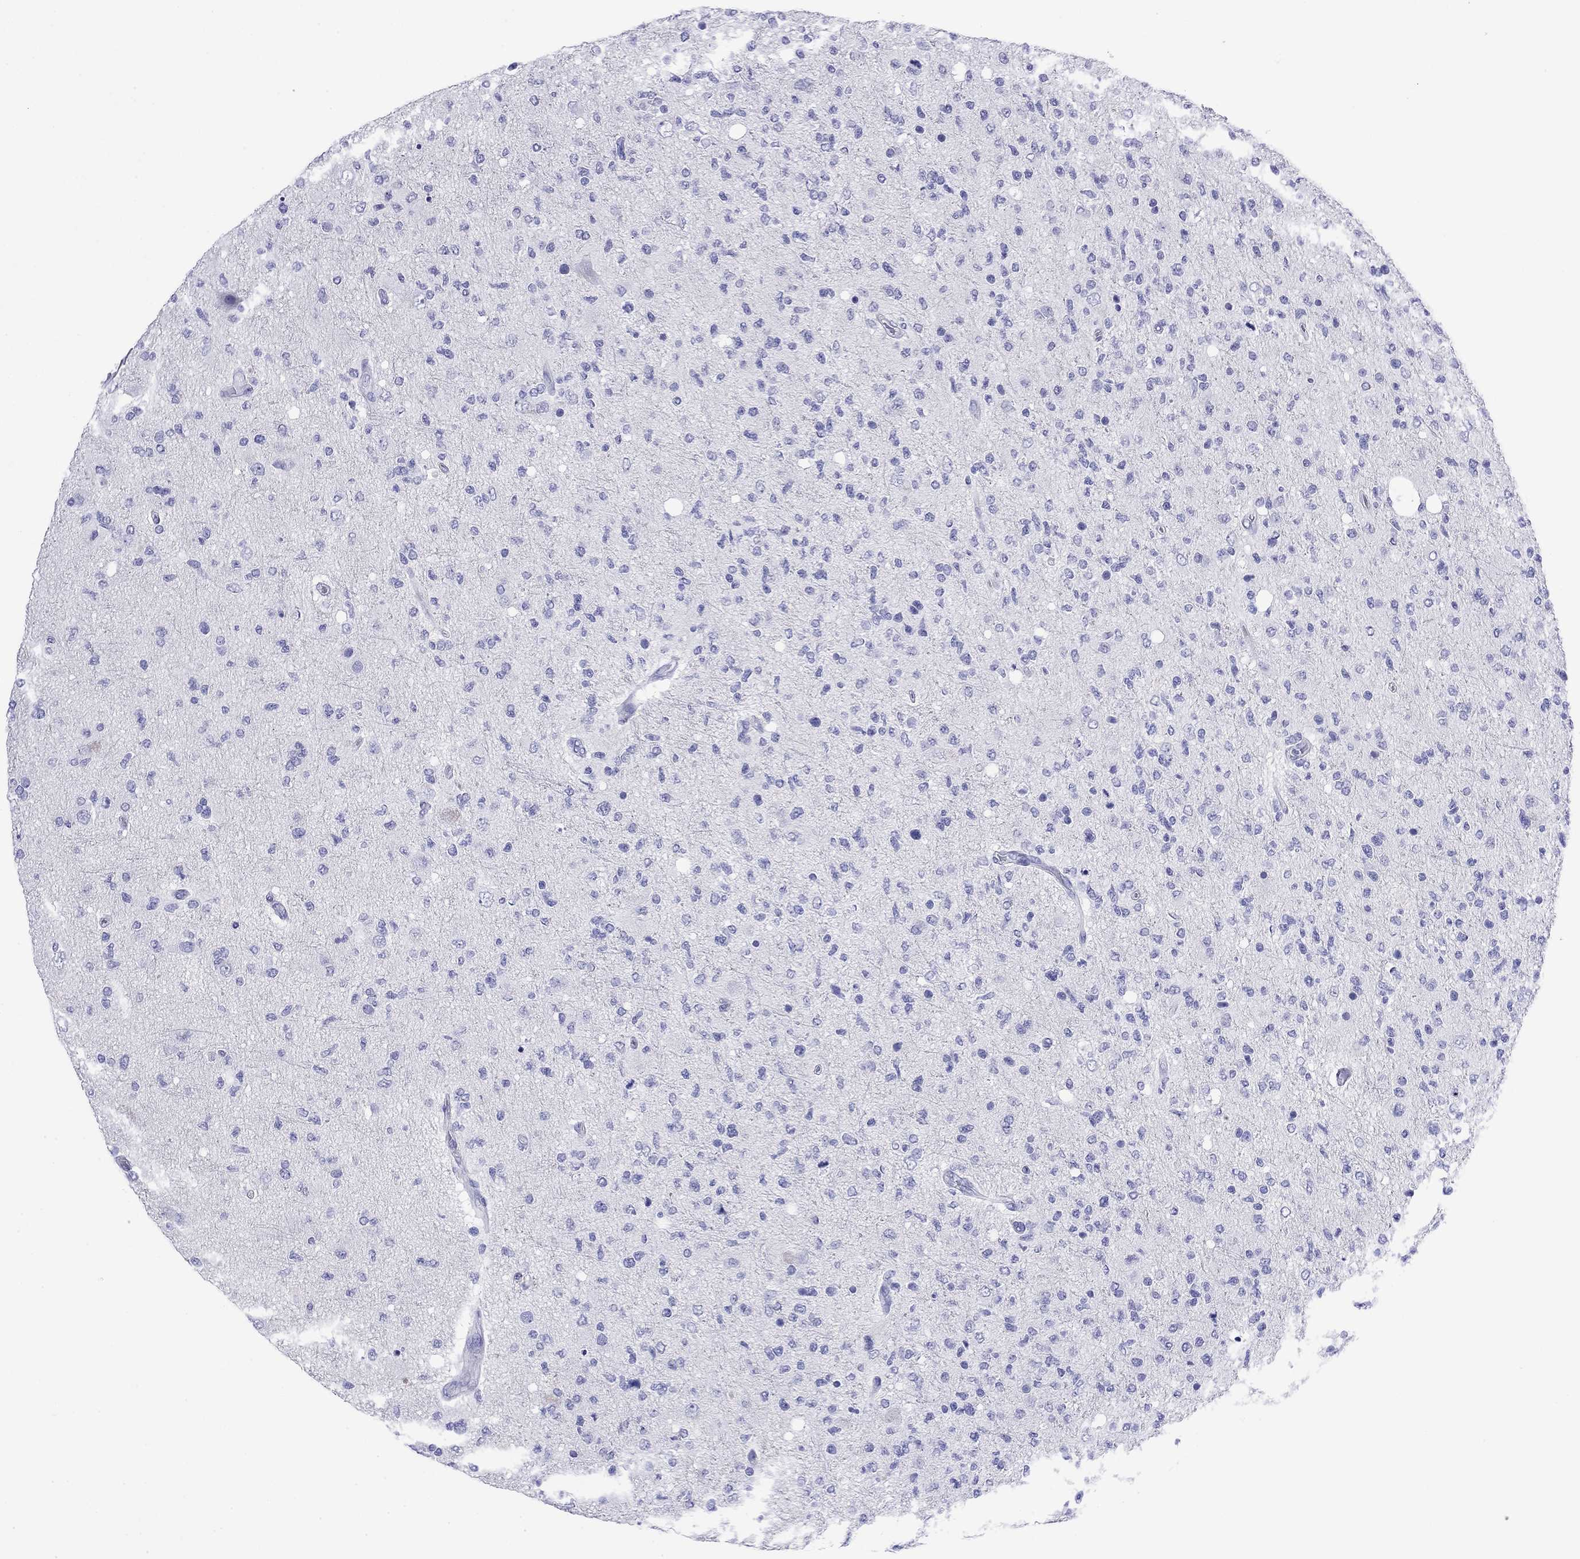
{"staining": {"intensity": "negative", "quantity": "none", "location": "none"}, "tissue": "glioma", "cell_type": "Tumor cells", "image_type": "cancer", "snomed": [{"axis": "morphology", "description": "Glioma, malignant, High grade"}, {"axis": "topography", "description": "Cerebral cortex"}], "caption": "Glioma was stained to show a protein in brown. There is no significant positivity in tumor cells. (DAB (3,3'-diaminobenzidine) immunohistochemistry (IHC) with hematoxylin counter stain).", "gene": "FIGLA", "patient": {"sex": "male", "age": 70}}